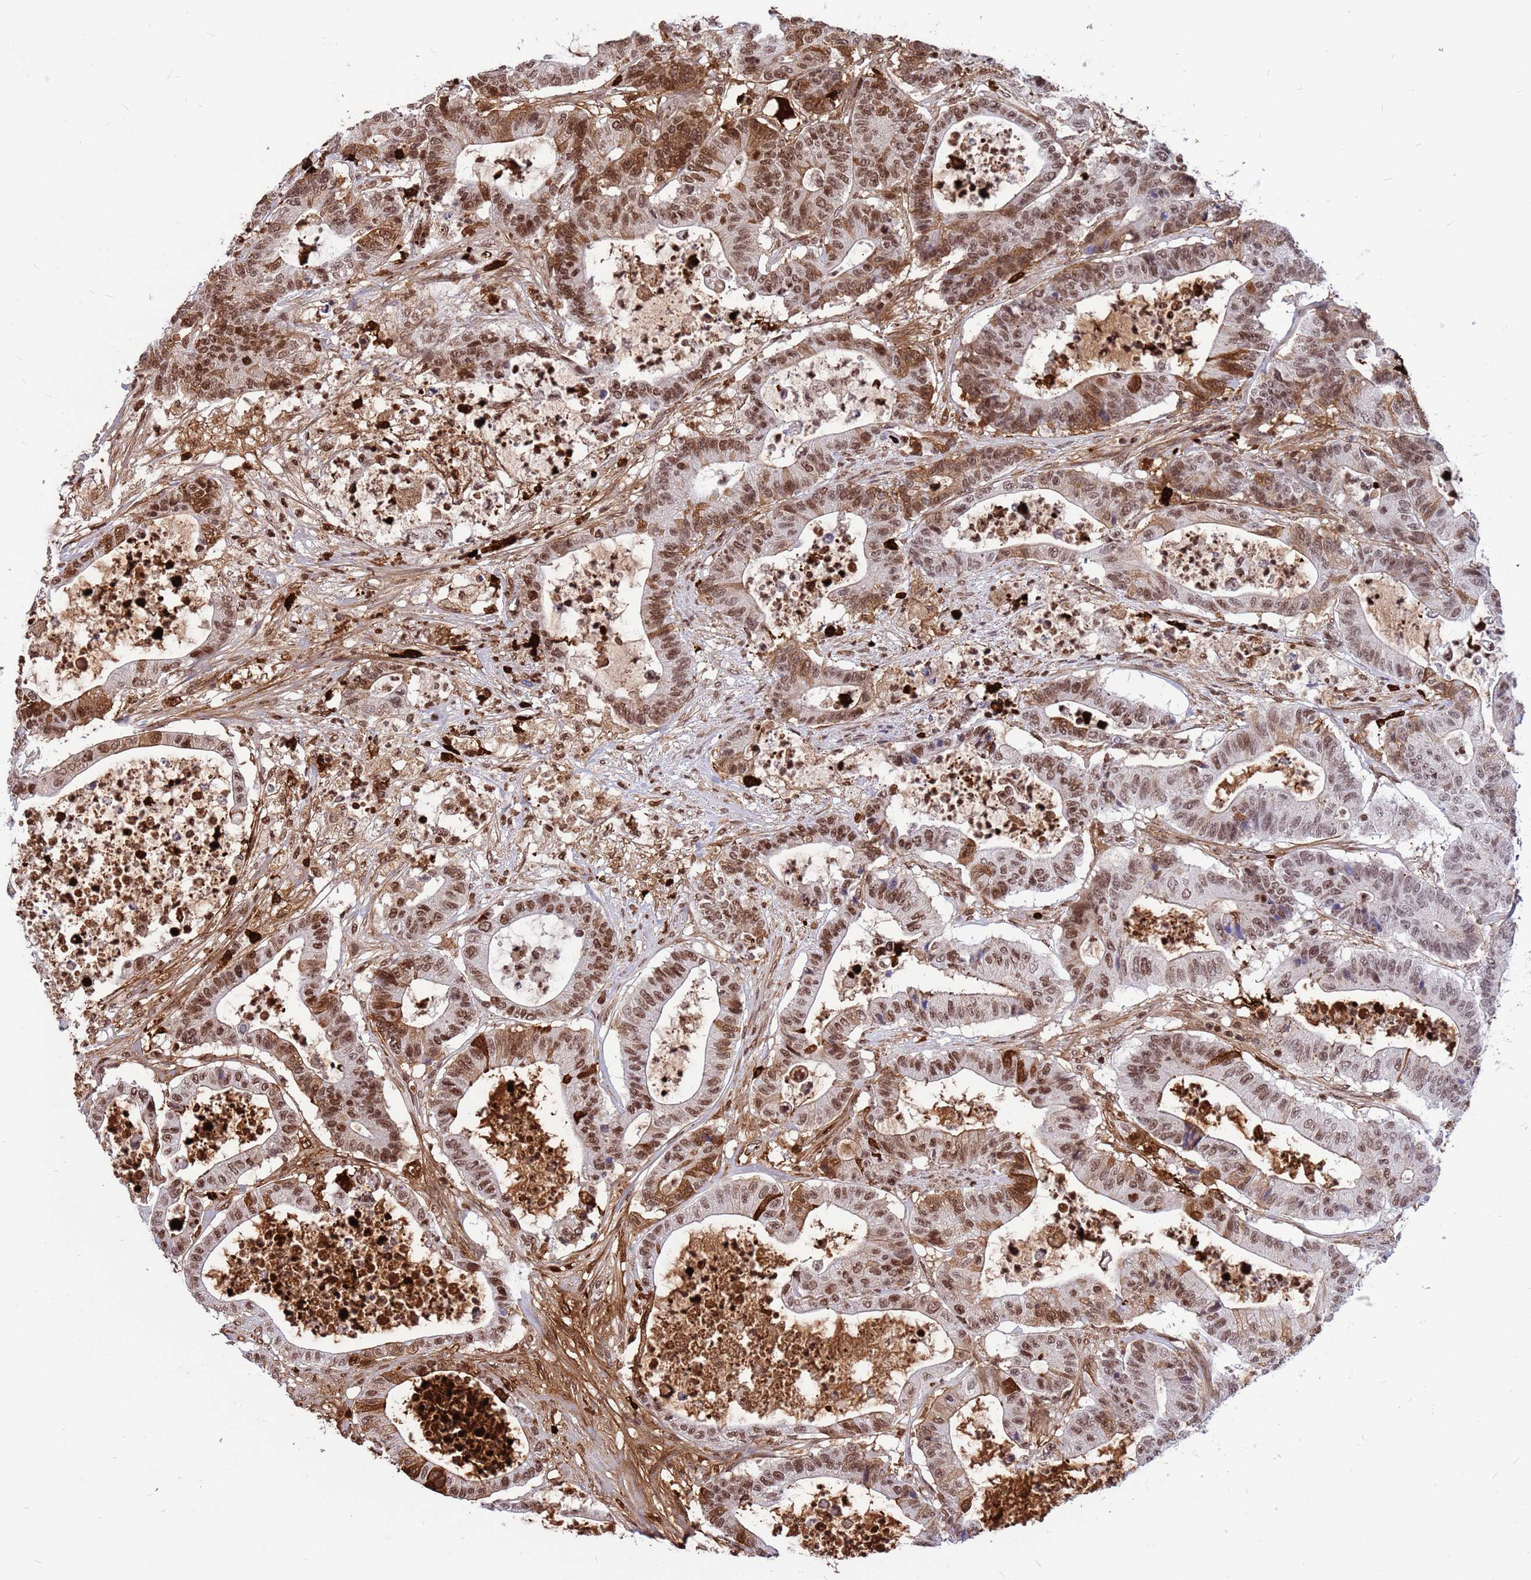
{"staining": {"intensity": "moderate", "quantity": ">75%", "location": "cytoplasmic/membranous,nuclear"}, "tissue": "colorectal cancer", "cell_type": "Tumor cells", "image_type": "cancer", "snomed": [{"axis": "morphology", "description": "Adenocarcinoma, NOS"}, {"axis": "topography", "description": "Colon"}], "caption": "High-magnification brightfield microscopy of adenocarcinoma (colorectal) stained with DAB (3,3'-diaminobenzidine) (brown) and counterstained with hematoxylin (blue). tumor cells exhibit moderate cytoplasmic/membranous and nuclear positivity is present in approximately>75% of cells.", "gene": "ORM1", "patient": {"sex": "female", "age": 84}}